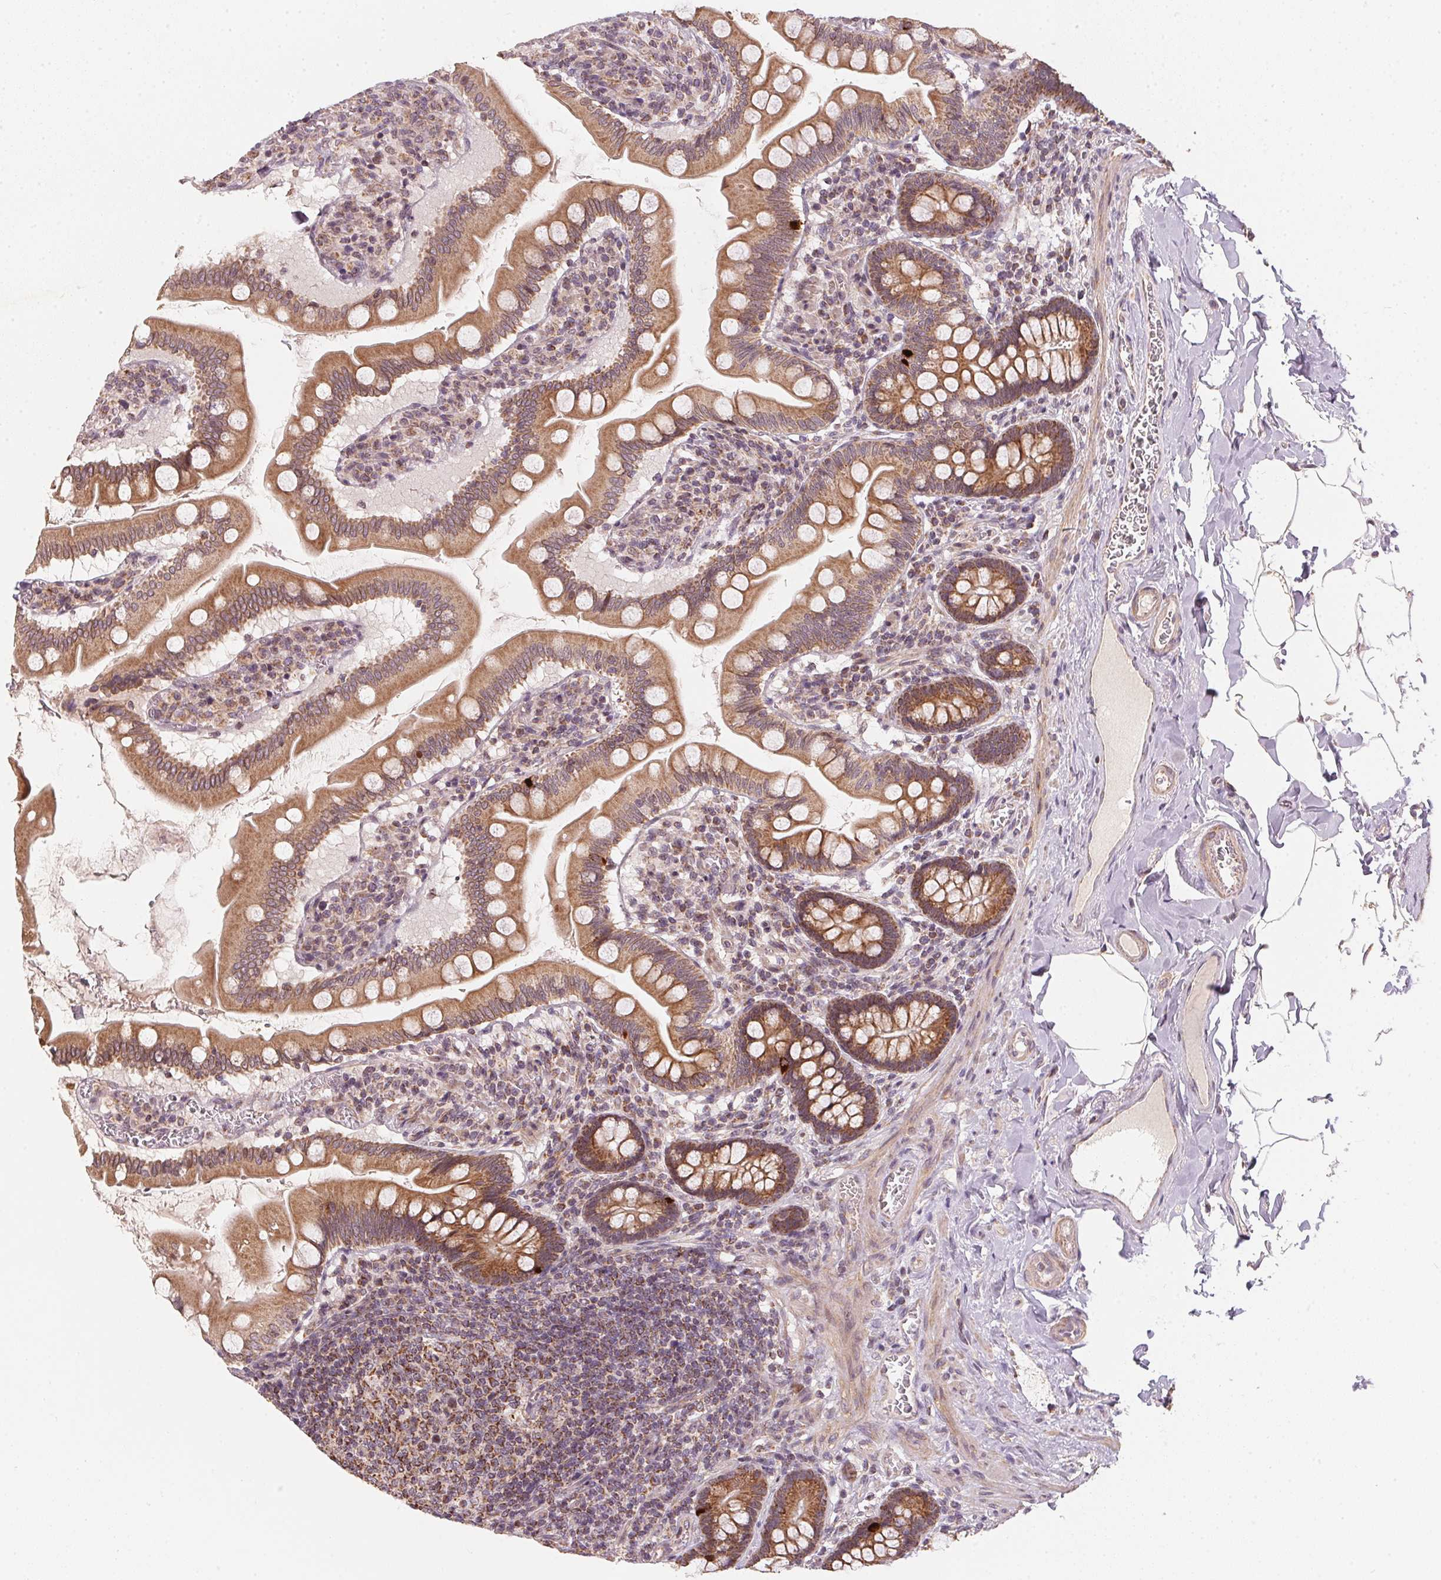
{"staining": {"intensity": "moderate", "quantity": ">75%", "location": "cytoplasmic/membranous"}, "tissue": "small intestine", "cell_type": "Glandular cells", "image_type": "normal", "snomed": [{"axis": "morphology", "description": "Normal tissue, NOS"}, {"axis": "topography", "description": "Small intestine"}], "caption": "The histopathology image exhibits a brown stain indicating the presence of a protein in the cytoplasmic/membranous of glandular cells in small intestine.", "gene": "MATCAP1", "patient": {"sex": "female", "age": 56}}